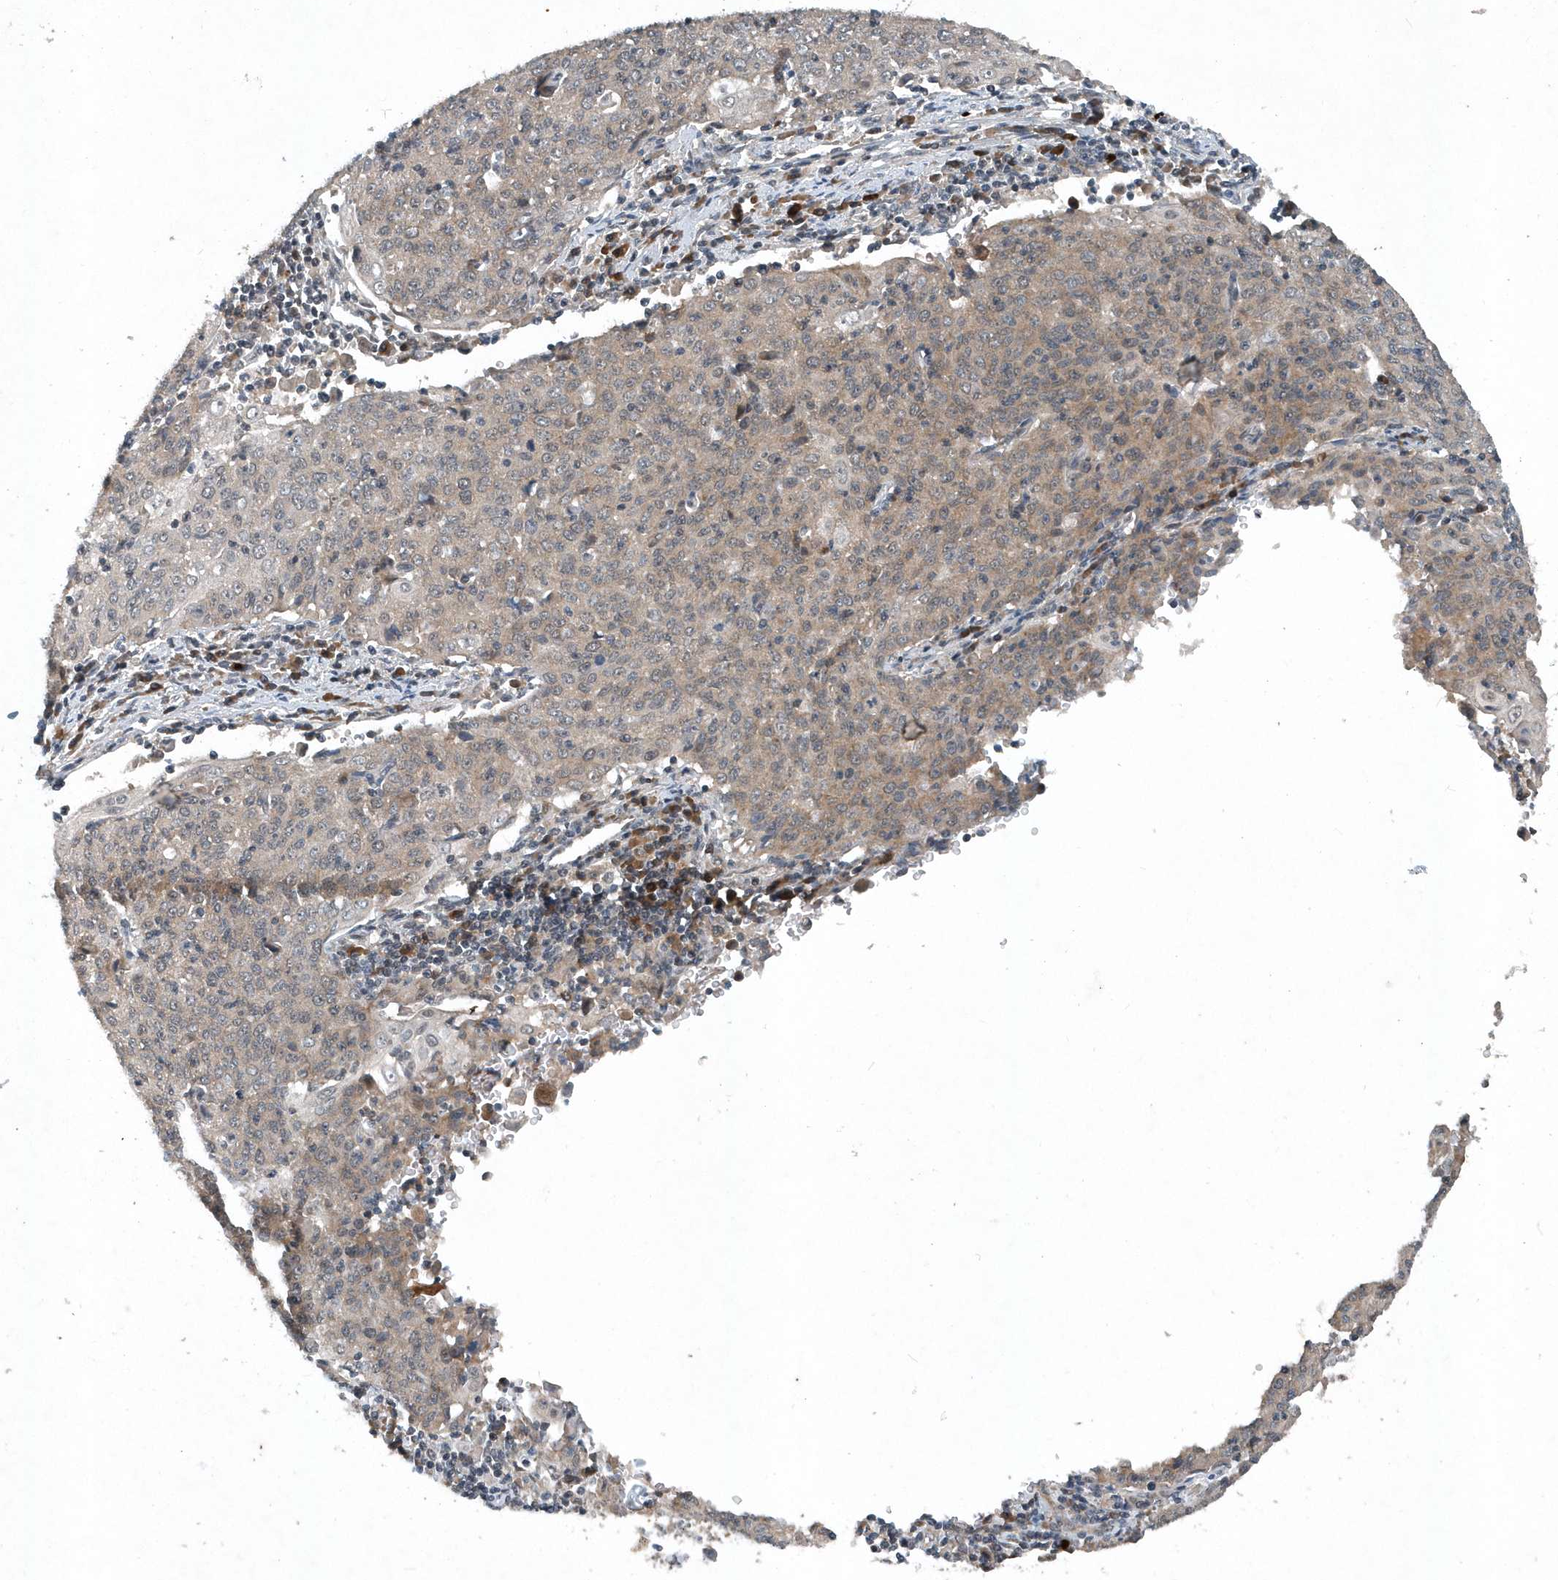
{"staining": {"intensity": "negative", "quantity": "none", "location": "none"}, "tissue": "cervical cancer", "cell_type": "Tumor cells", "image_type": "cancer", "snomed": [{"axis": "morphology", "description": "Squamous cell carcinoma, NOS"}, {"axis": "topography", "description": "Cervix"}], "caption": "This is an IHC image of squamous cell carcinoma (cervical). There is no expression in tumor cells.", "gene": "SCFD2", "patient": {"sex": "female", "age": 48}}